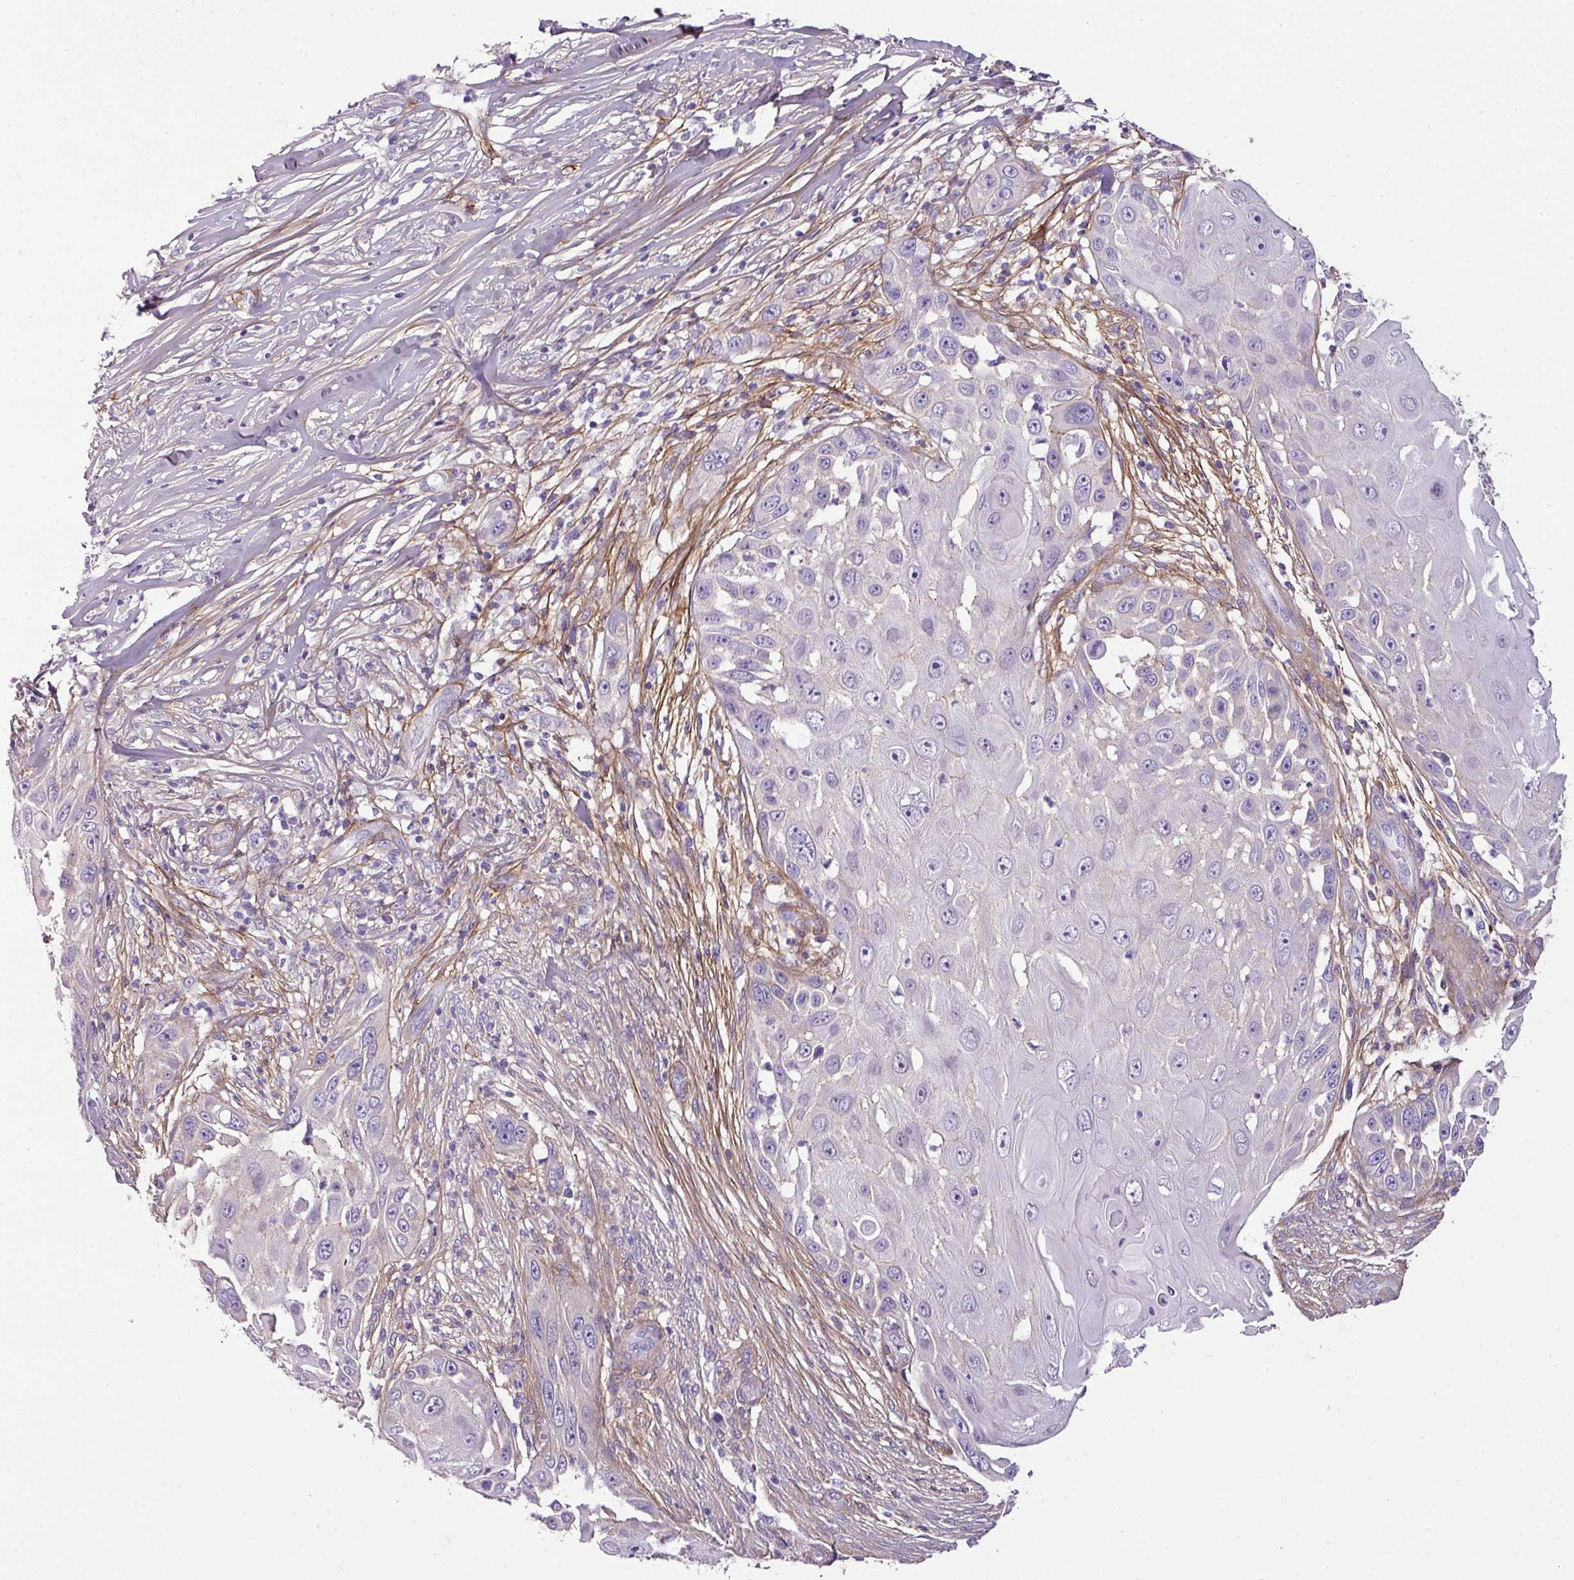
{"staining": {"intensity": "negative", "quantity": "none", "location": "none"}, "tissue": "skin cancer", "cell_type": "Tumor cells", "image_type": "cancer", "snomed": [{"axis": "morphology", "description": "Squamous cell carcinoma, NOS"}, {"axis": "topography", "description": "Skin"}], "caption": "Immunohistochemical staining of squamous cell carcinoma (skin) demonstrates no significant staining in tumor cells.", "gene": "PARD6G", "patient": {"sex": "female", "age": 44}}